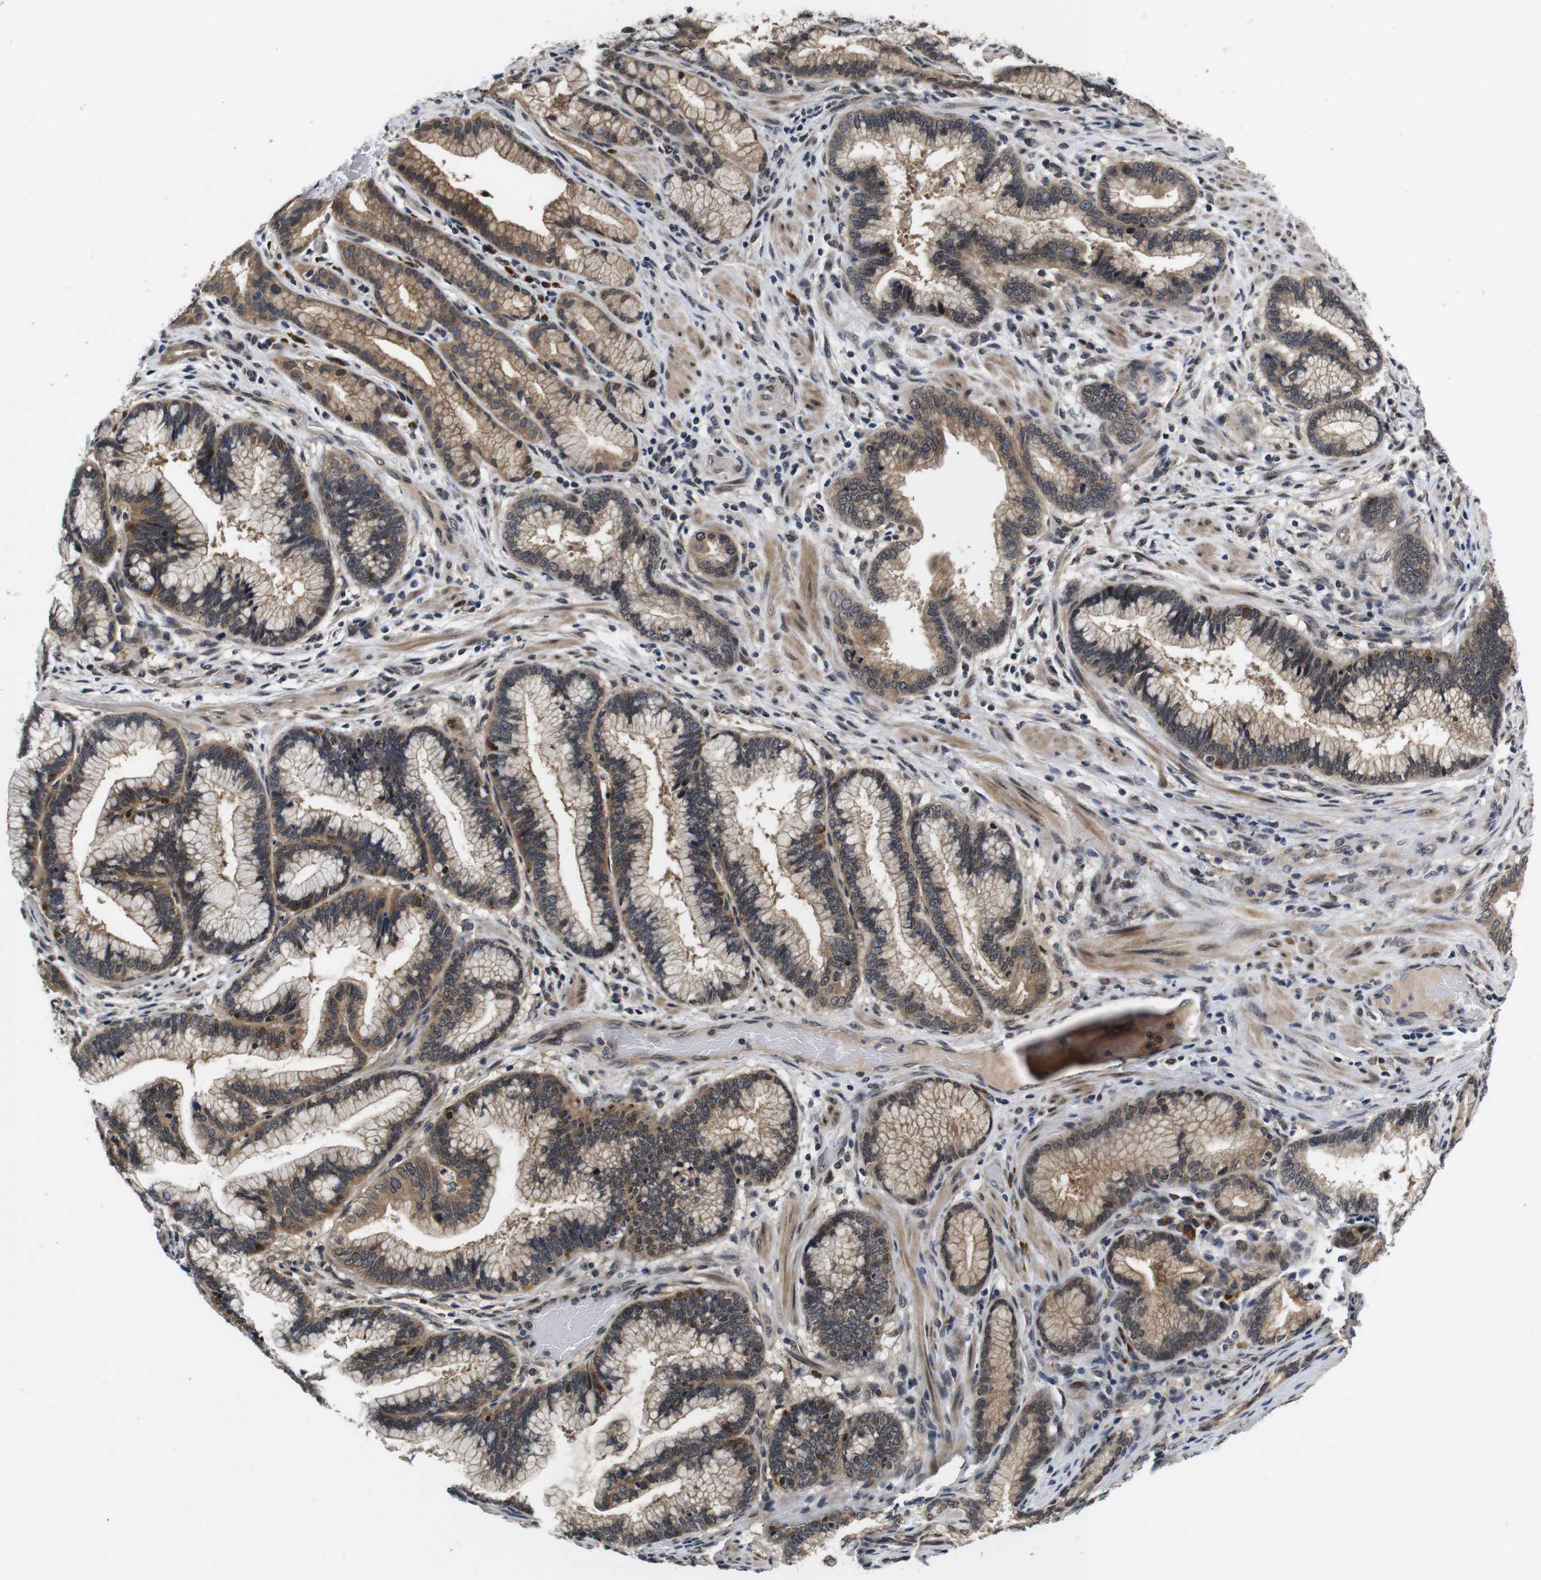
{"staining": {"intensity": "moderate", "quantity": ">75%", "location": "cytoplasmic/membranous,nuclear"}, "tissue": "pancreatic cancer", "cell_type": "Tumor cells", "image_type": "cancer", "snomed": [{"axis": "morphology", "description": "Adenocarcinoma, NOS"}, {"axis": "topography", "description": "Pancreas"}], "caption": "Moderate cytoplasmic/membranous and nuclear staining for a protein is seen in about >75% of tumor cells of adenocarcinoma (pancreatic) using IHC.", "gene": "ZBTB46", "patient": {"sex": "female", "age": 64}}